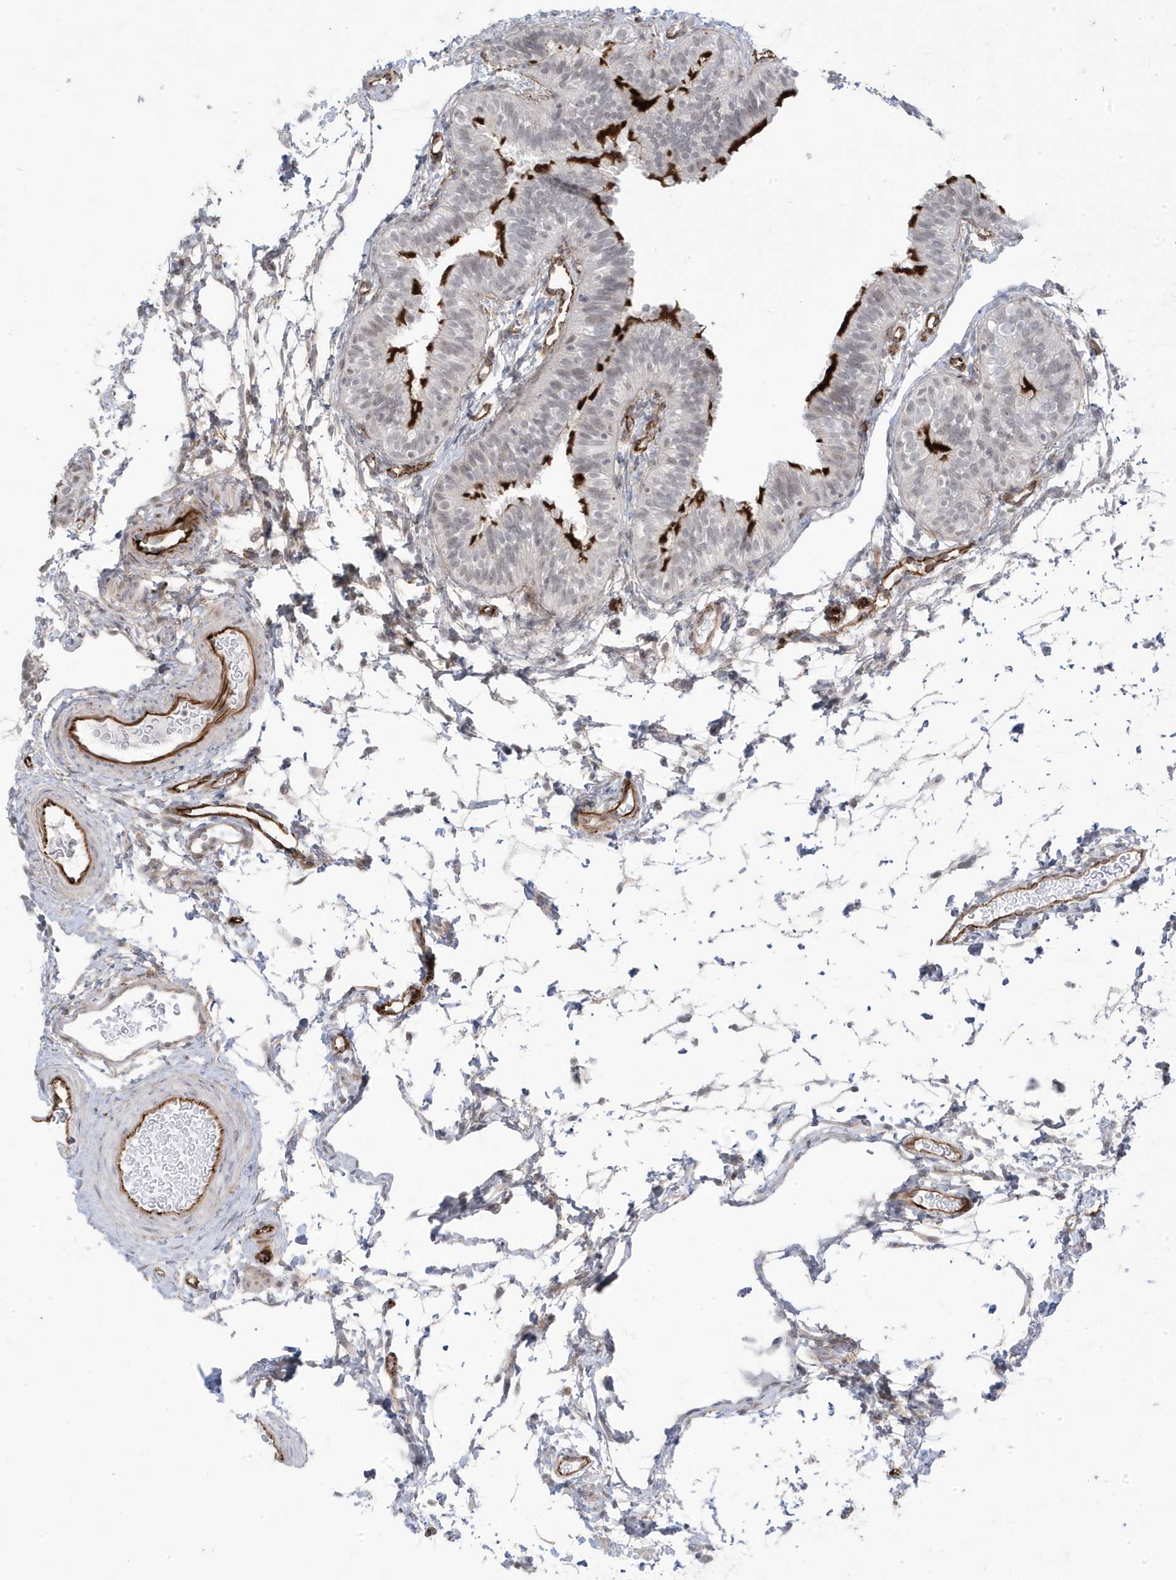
{"staining": {"intensity": "strong", "quantity": "<25%", "location": "cytoplasmic/membranous"}, "tissue": "fallopian tube", "cell_type": "Glandular cells", "image_type": "normal", "snomed": [{"axis": "morphology", "description": "Normal tissue, NOS"}, {"axis": "topography", "description": "Fallopian tube"}], "caption": "Protein staining by immunohistochemistry (IHC) demonstrates strong cytoplasmic/membranous expression in approximately <25% of glandular cells in normal fallopian tube. Using DAB (3,3'-diaminobenzidine) (brown) and hematoxylin (blue) stains, captured at high magnification using brightfield microscopy.", "gene": "ADAMTSL3", "patient": {"sex": "female", "age": 35}}